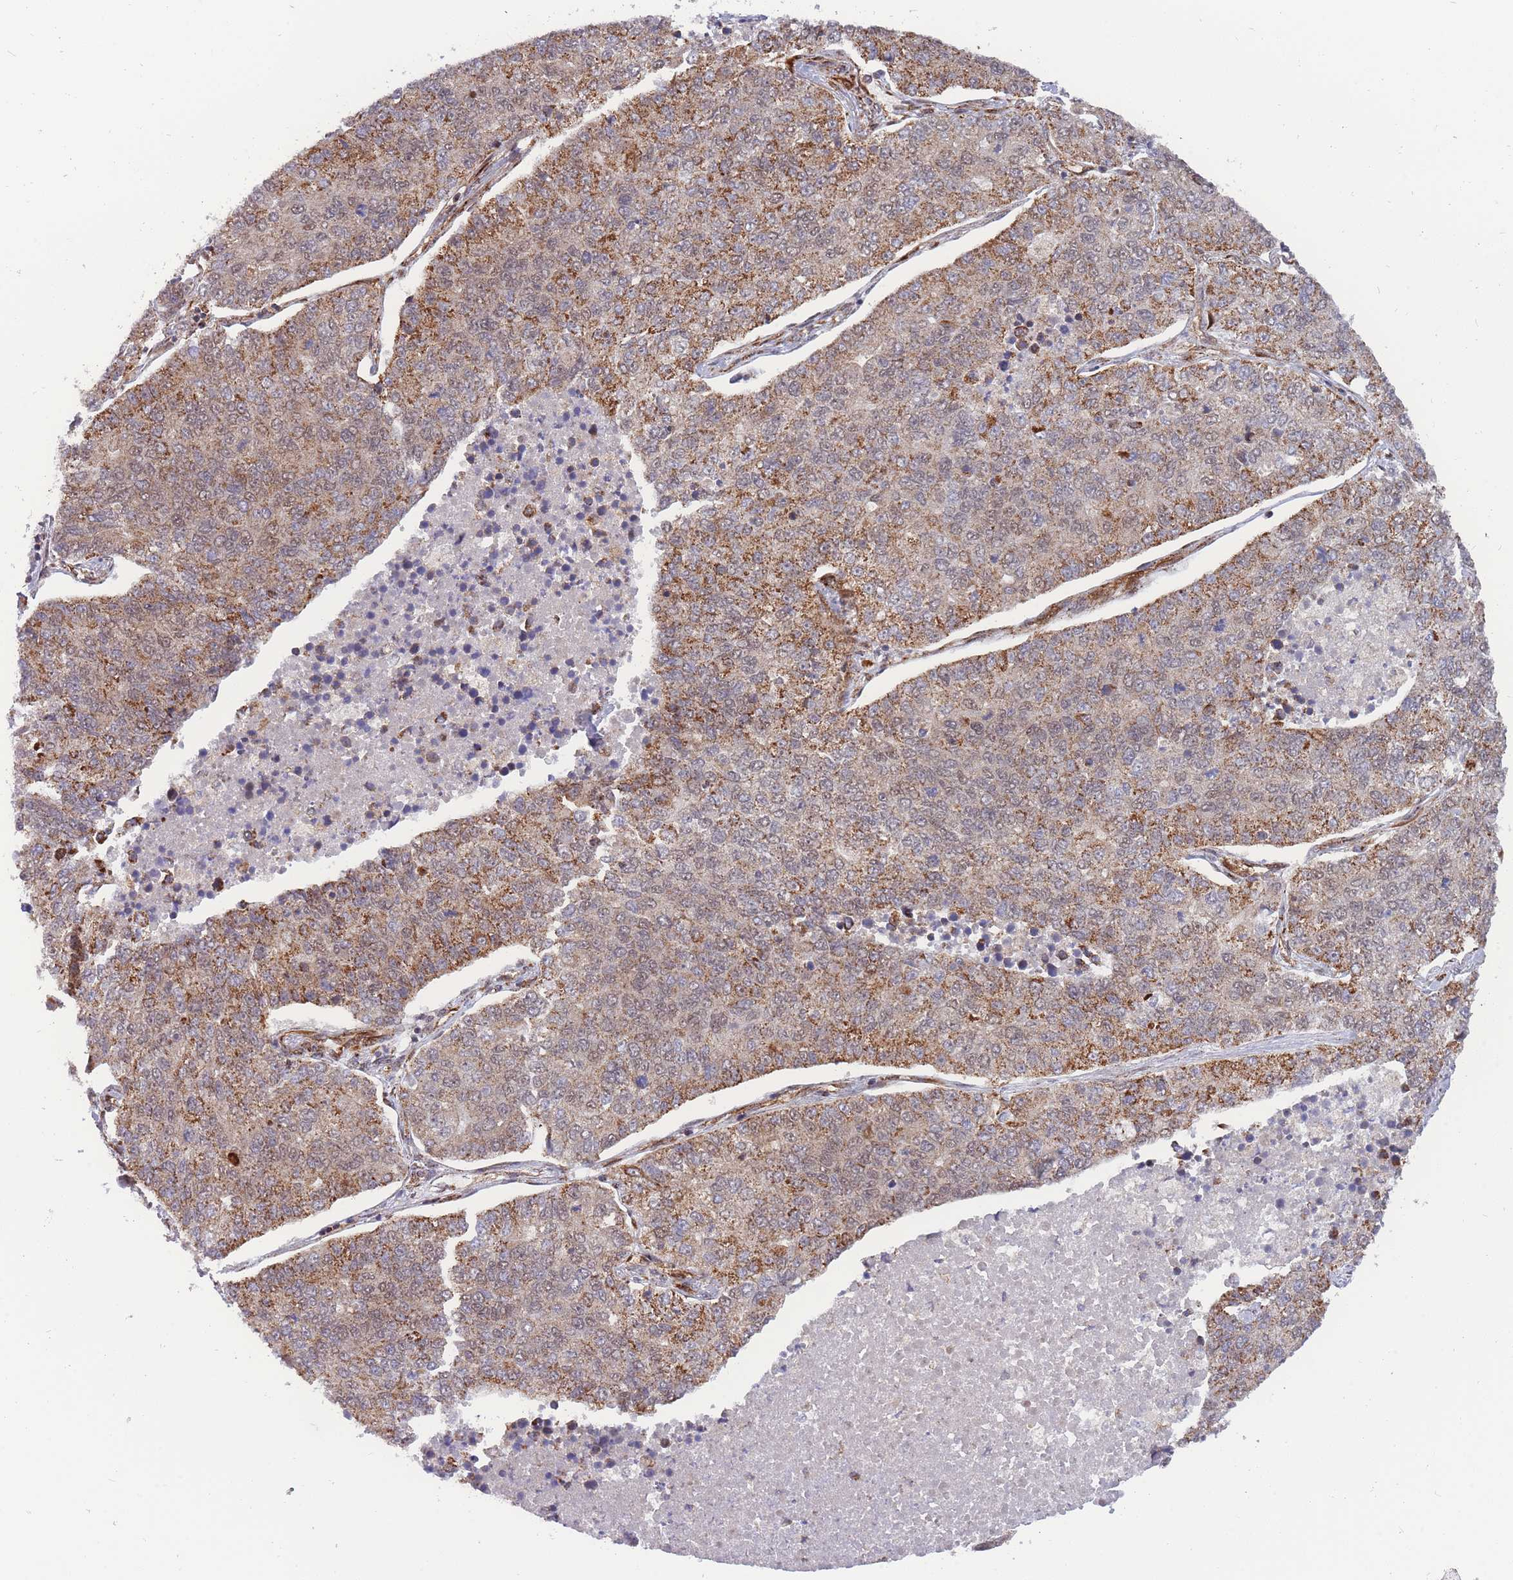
{"staining": {"intensity": "moderate", "quantity": ">75%", "location": "cytoplasmic/membranous,nuclear"}, "tissue": "lung cancer", "cell_type": "Tumor cells", "image_type": "cancer", "snomed": [{"axis": "morphology", "description": "Adenocarcinoma, NOS"}, {"axis": "topography", "description": "Lung"}], "caption": "Immunohistochemical staining of human lung cancer reveals moderate cytoplasmic/membranous and nuclear protein staining in about >75% of tumor cells.", "gene": "BOD1L1", "patient": {"sex": "male", "age": 49}}